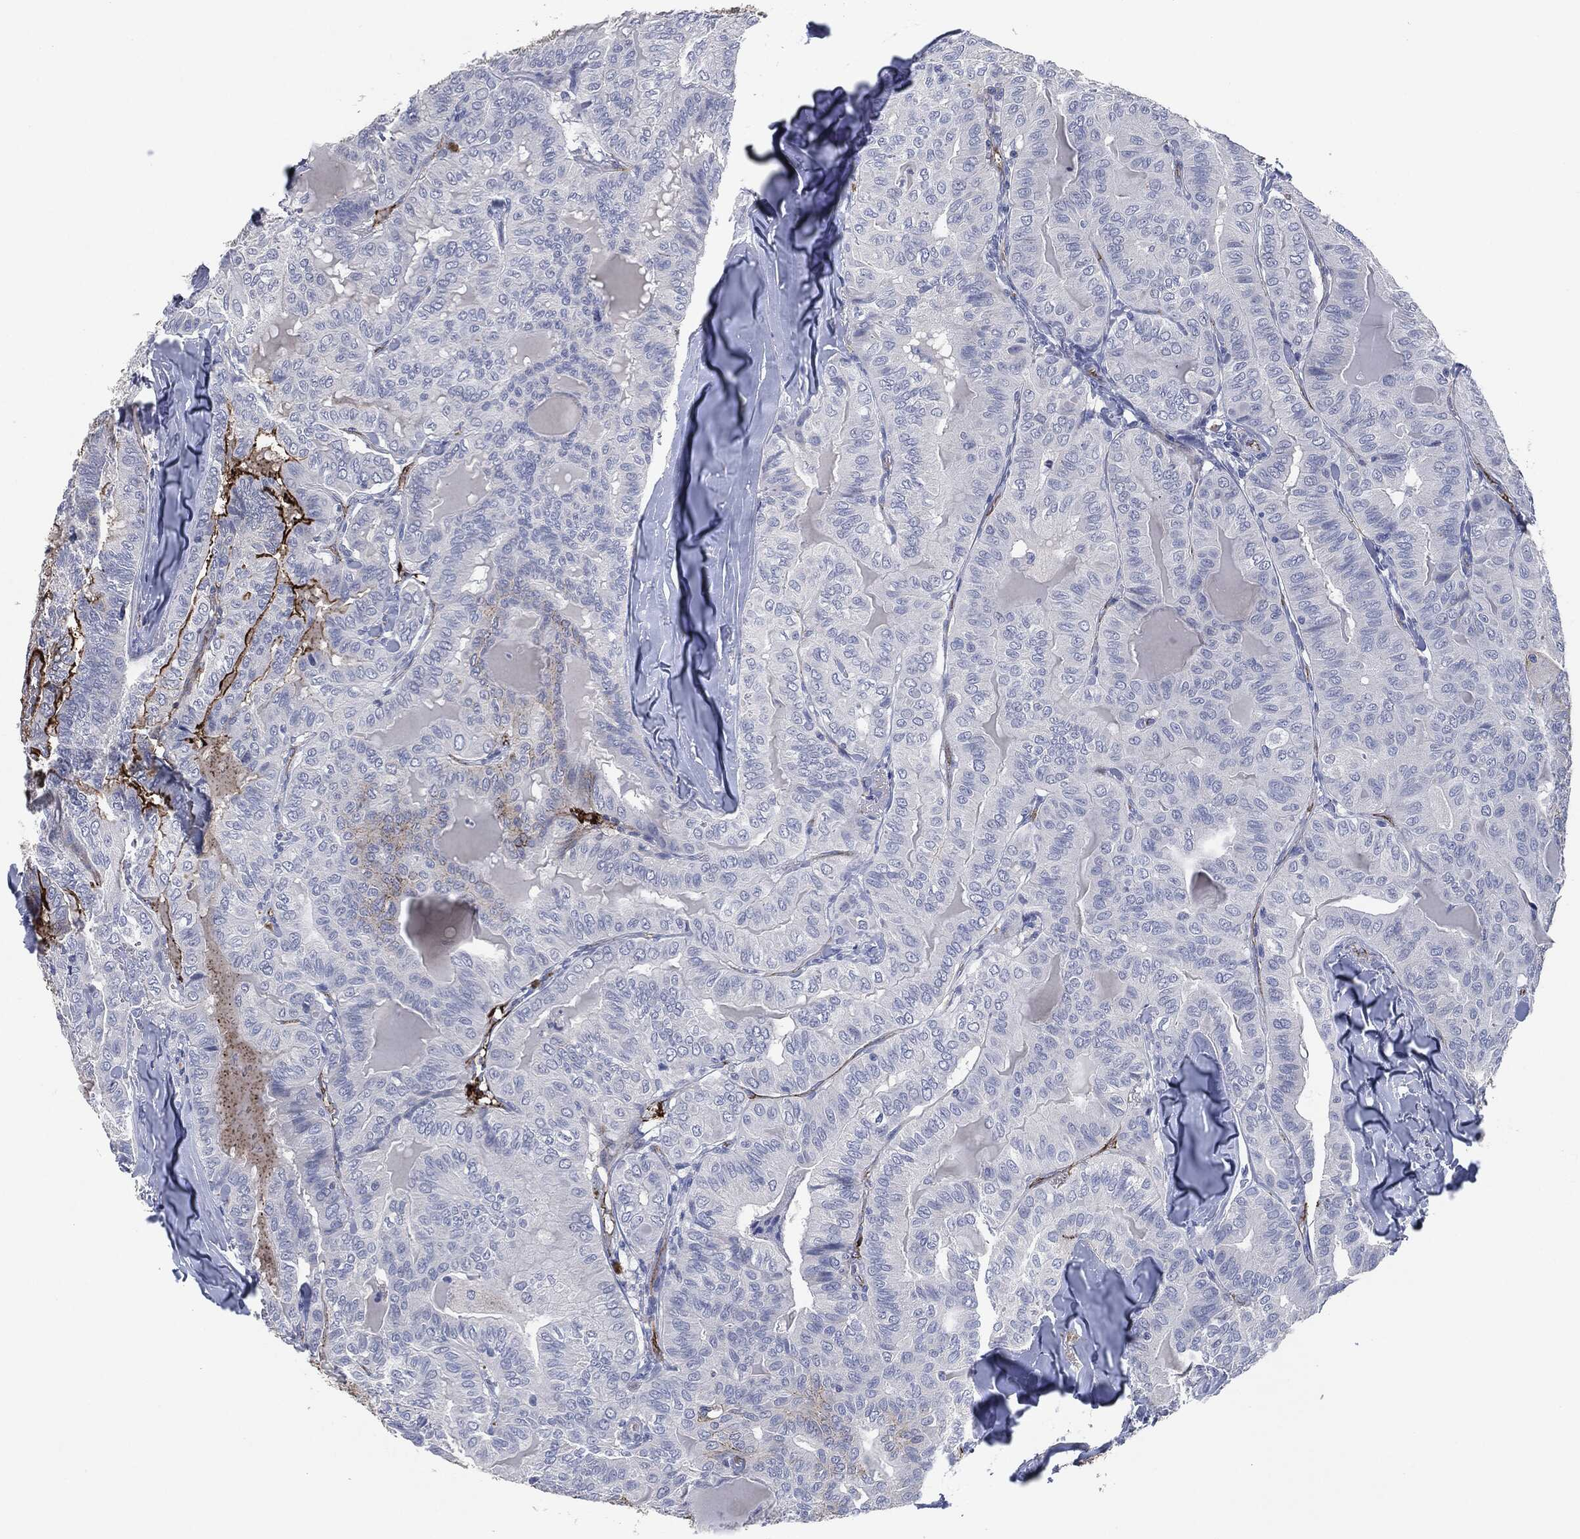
{"staining": {"intensity": "negative", "quantity": "none", "location": "none"}, "tissue": "thyroid cancer", "cell_type": "Tumor cells", "image_type": "cancer", "snomed": [{"axis": "morphology", "description": "Papillary adenocarcinoma, NOS"}, {"axis": "topography", "description": "Thyroid gland"}], "caption": "This is an immunohistochemistry (IHC) micrograph of thyroid papillary adenocarcinoma. There is no positivity in tumor cells.", "gene": "APOB", "patient": {"sex": "female", "age": 68}}